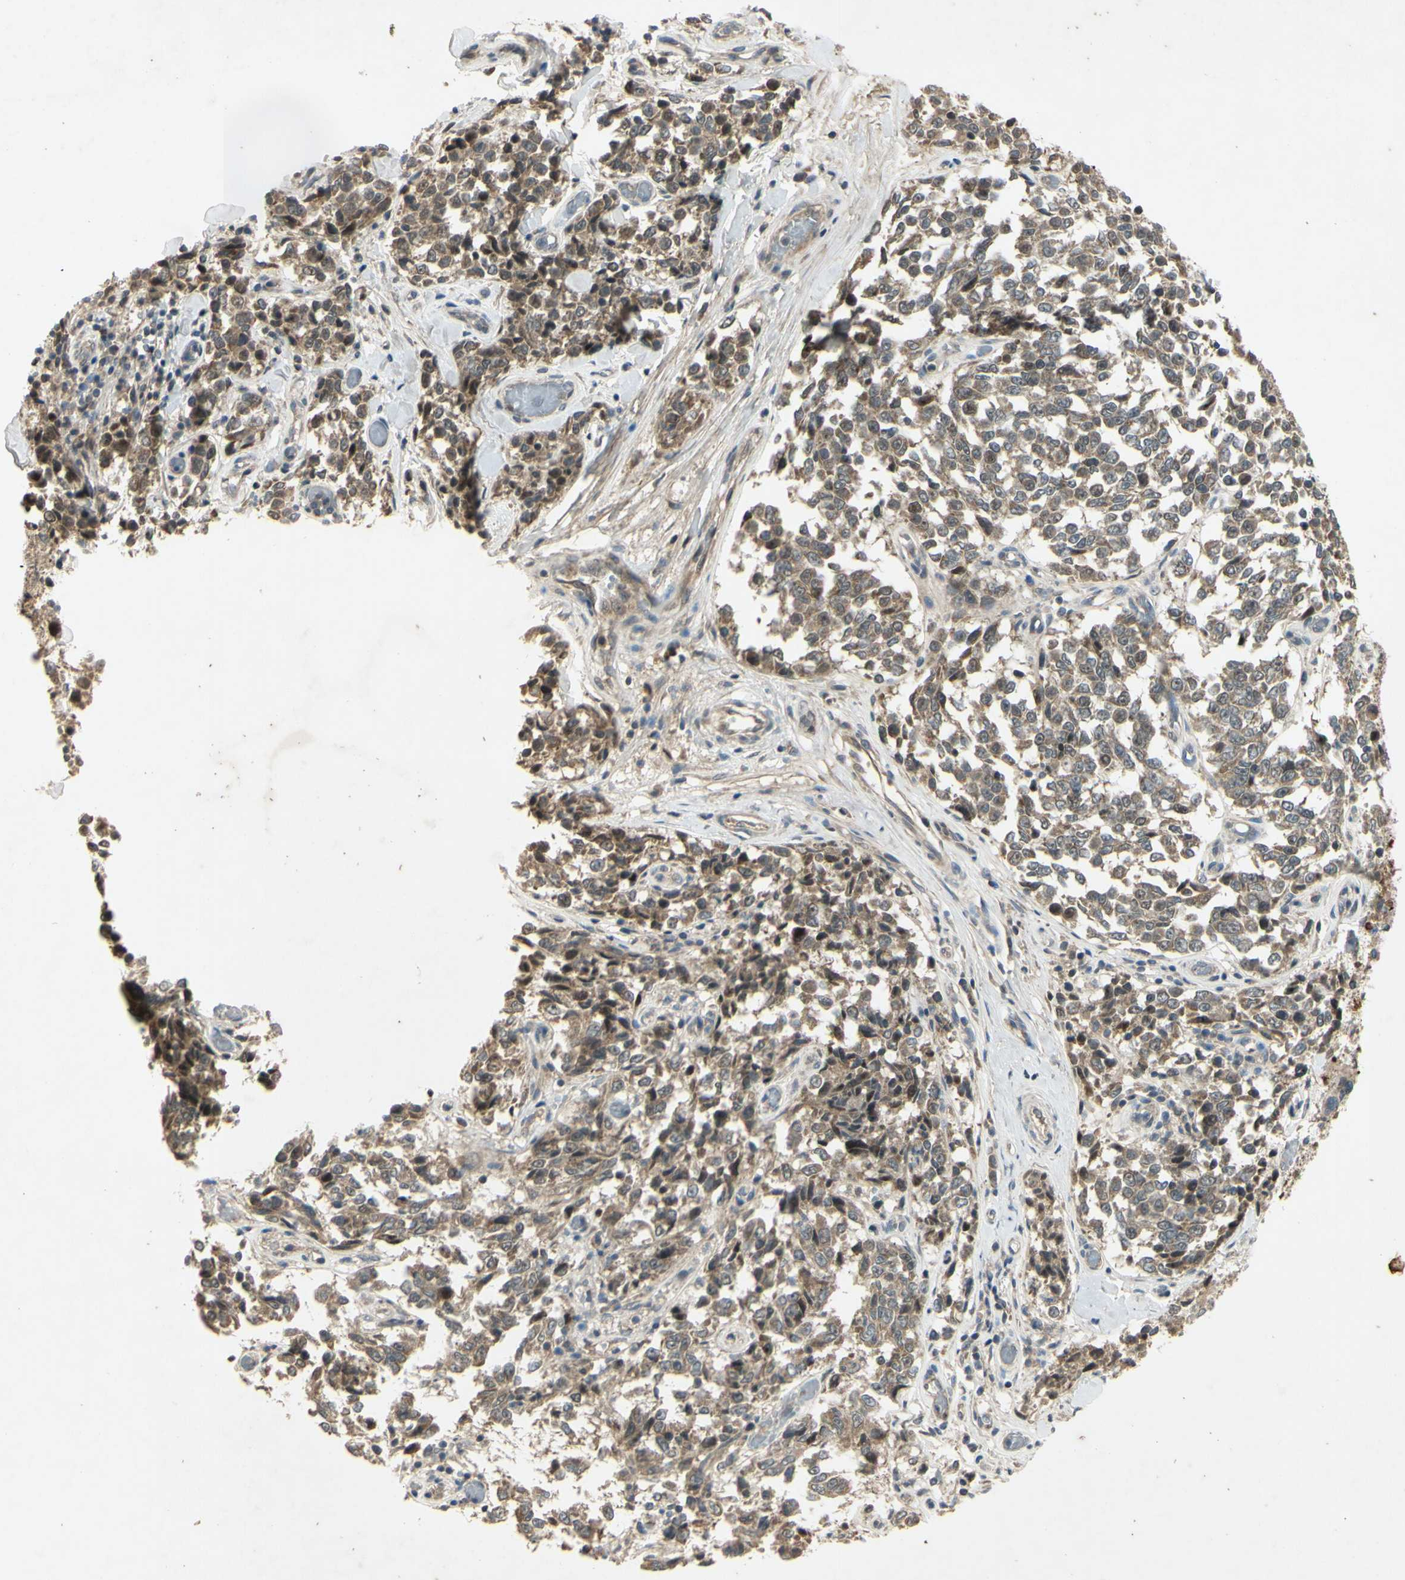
{"staining": {"intensity": "weak", "quantity": ">75%", "location": "cytoplasmic/membranous"}, "tissue": "melanoma", "cell_type": "Tumor cells", "image_type": "cancer", "snomed": [{"axis": "morphology", "description": "Malignant melanoma, NOS"}, {"axis": "topography", "description": "Skin"}], "caption": "Immunohistochemistry (IHC) image of melanoma stained for a protein (brown), which shows low levels of weak cytoplasmic/membranous staining in approximately >75% of tumor cells.", "gene": "RAD18", "patient": {"sex": "female", "age": 64}}